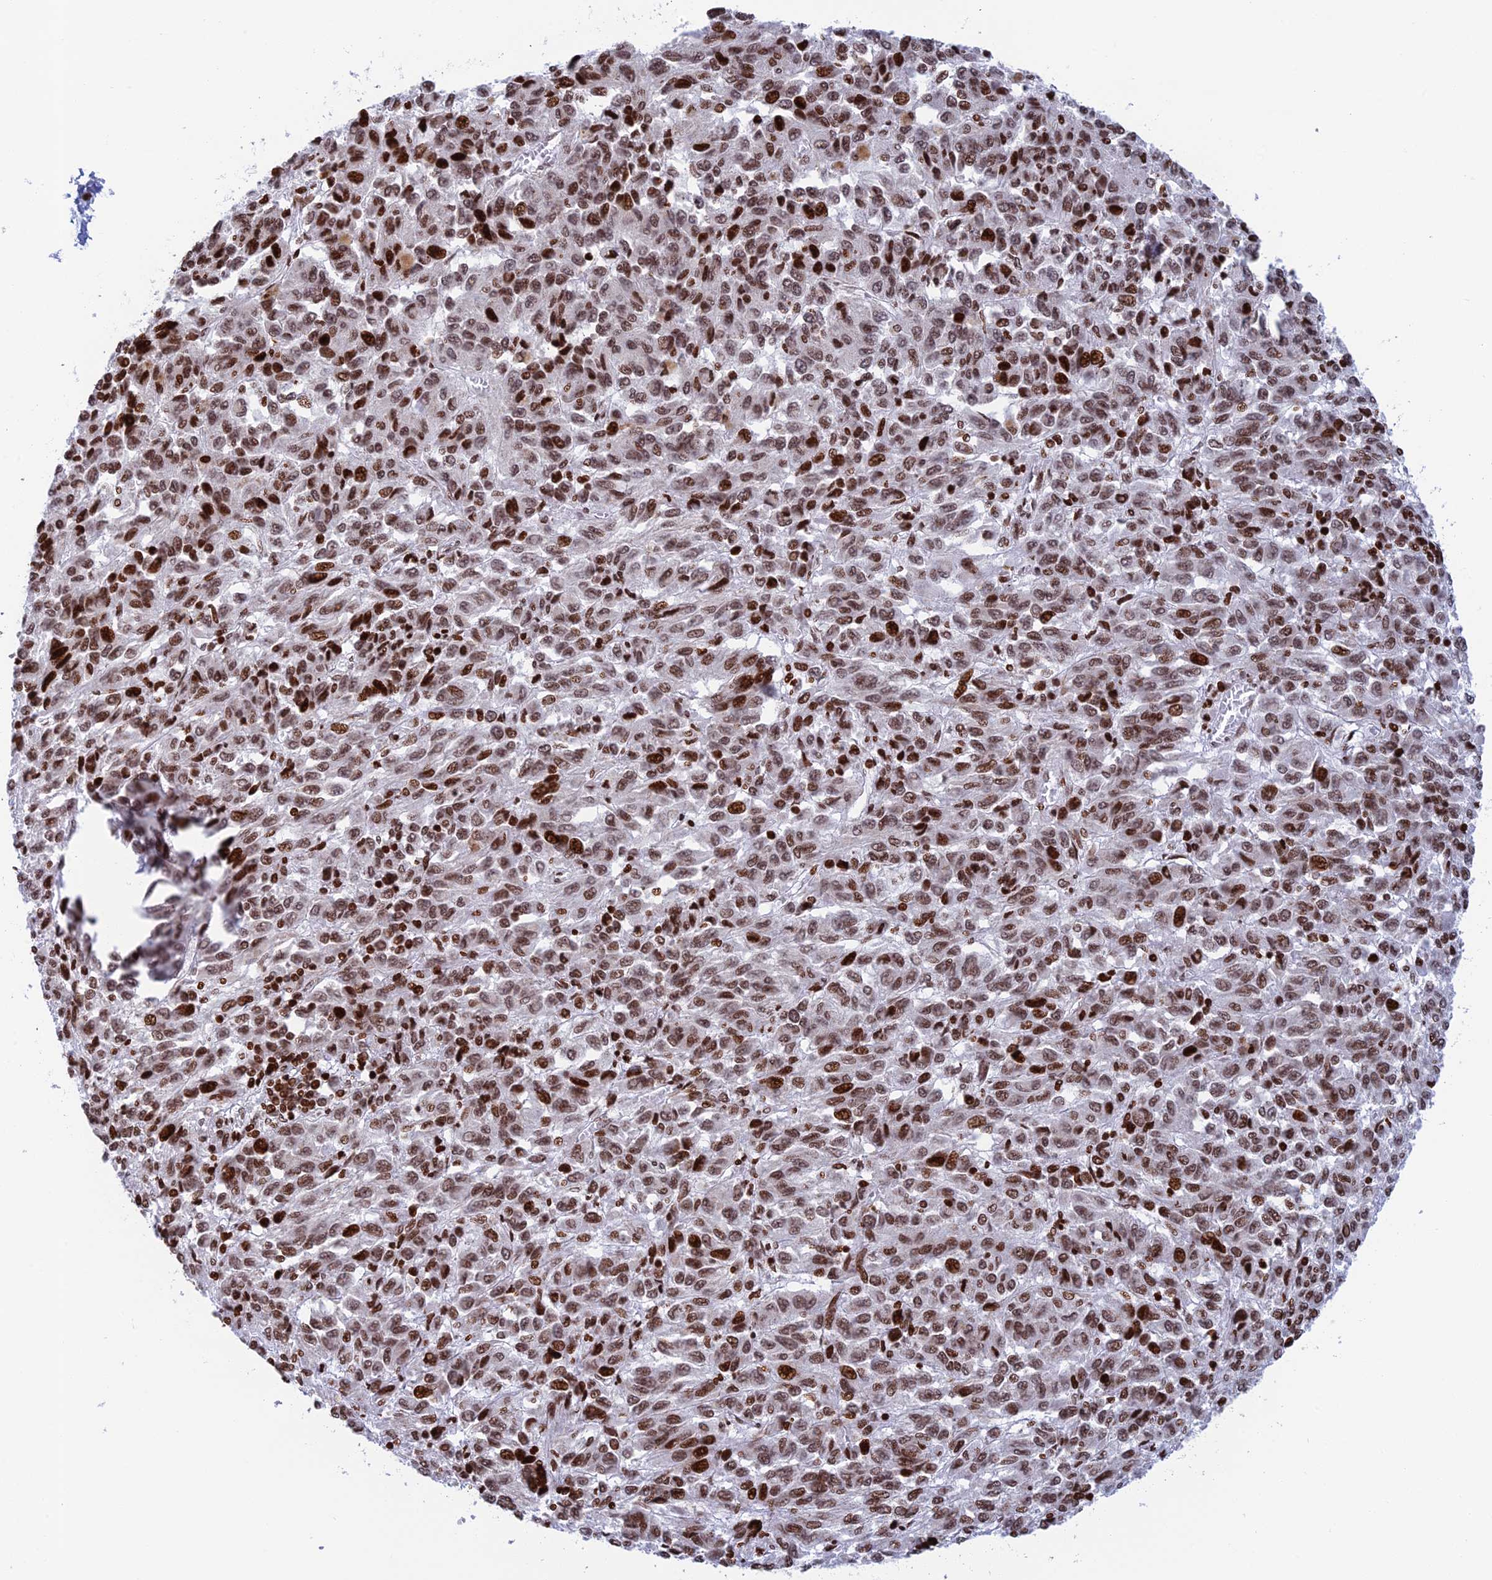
{"staining": {"intensity": "moderate", "quantity": ">75%", "location": "nuclear"}, "tissue": "melanoma", "cell_type": "Tumor cells", "image_type": "cancer", "snomed": [{"axis": "morphology", "description": "Malignant melanoma, Metastatic site"}, {"axis": "topography", "description": "Lung"}], "caption": "A brown stain labels moderate nuclear staining of a protein in human melanoma tumor cells. The staining is performed using DAB brown chromogen to label protein expression. The nuclei are counter-stained blue using hematoxylin.", "gene": "RPAP1", "patient": {"sex": "male", "age": 64}}